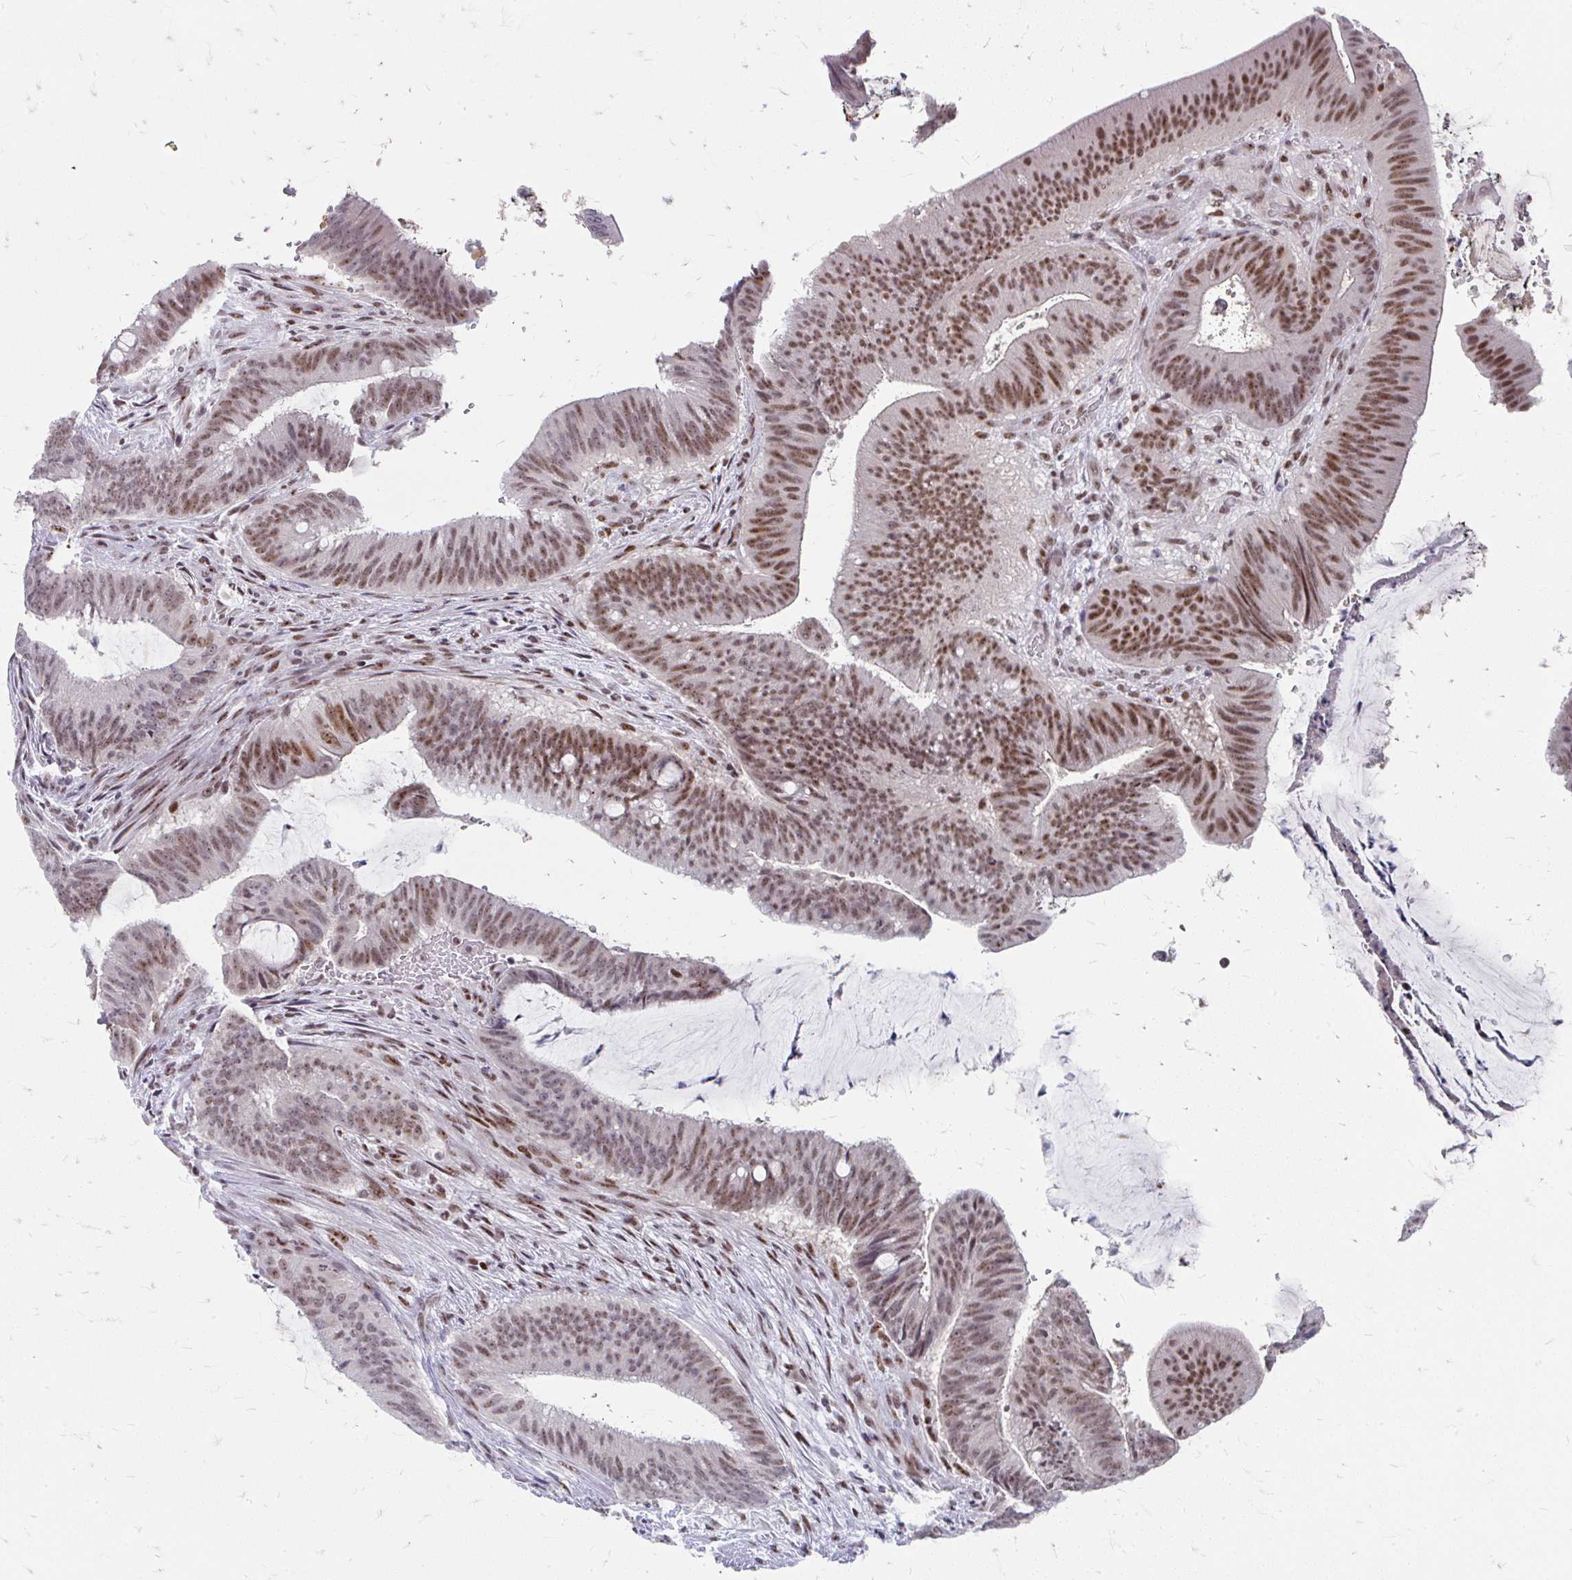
{"staining": {"intensity": "moderate", "quantity": ">75%", "location": "nuclear"}, "tissue": "colorectal cancer", "cell_type": "Tumor cells", "image_type": "cancer", "snomed": [{"axis": "morphology", "description": "Adenocarcinoma, NOS"}, {"axis": "topography", "description": "Colon"}], "caption": "The micrograph exhibits a brown stain indicating the presence of a protein in the nuclear of tumor cells in colorectal cancer.", "gene": "GTF2H1", "patient": {"sex": "female", "age": 43}}